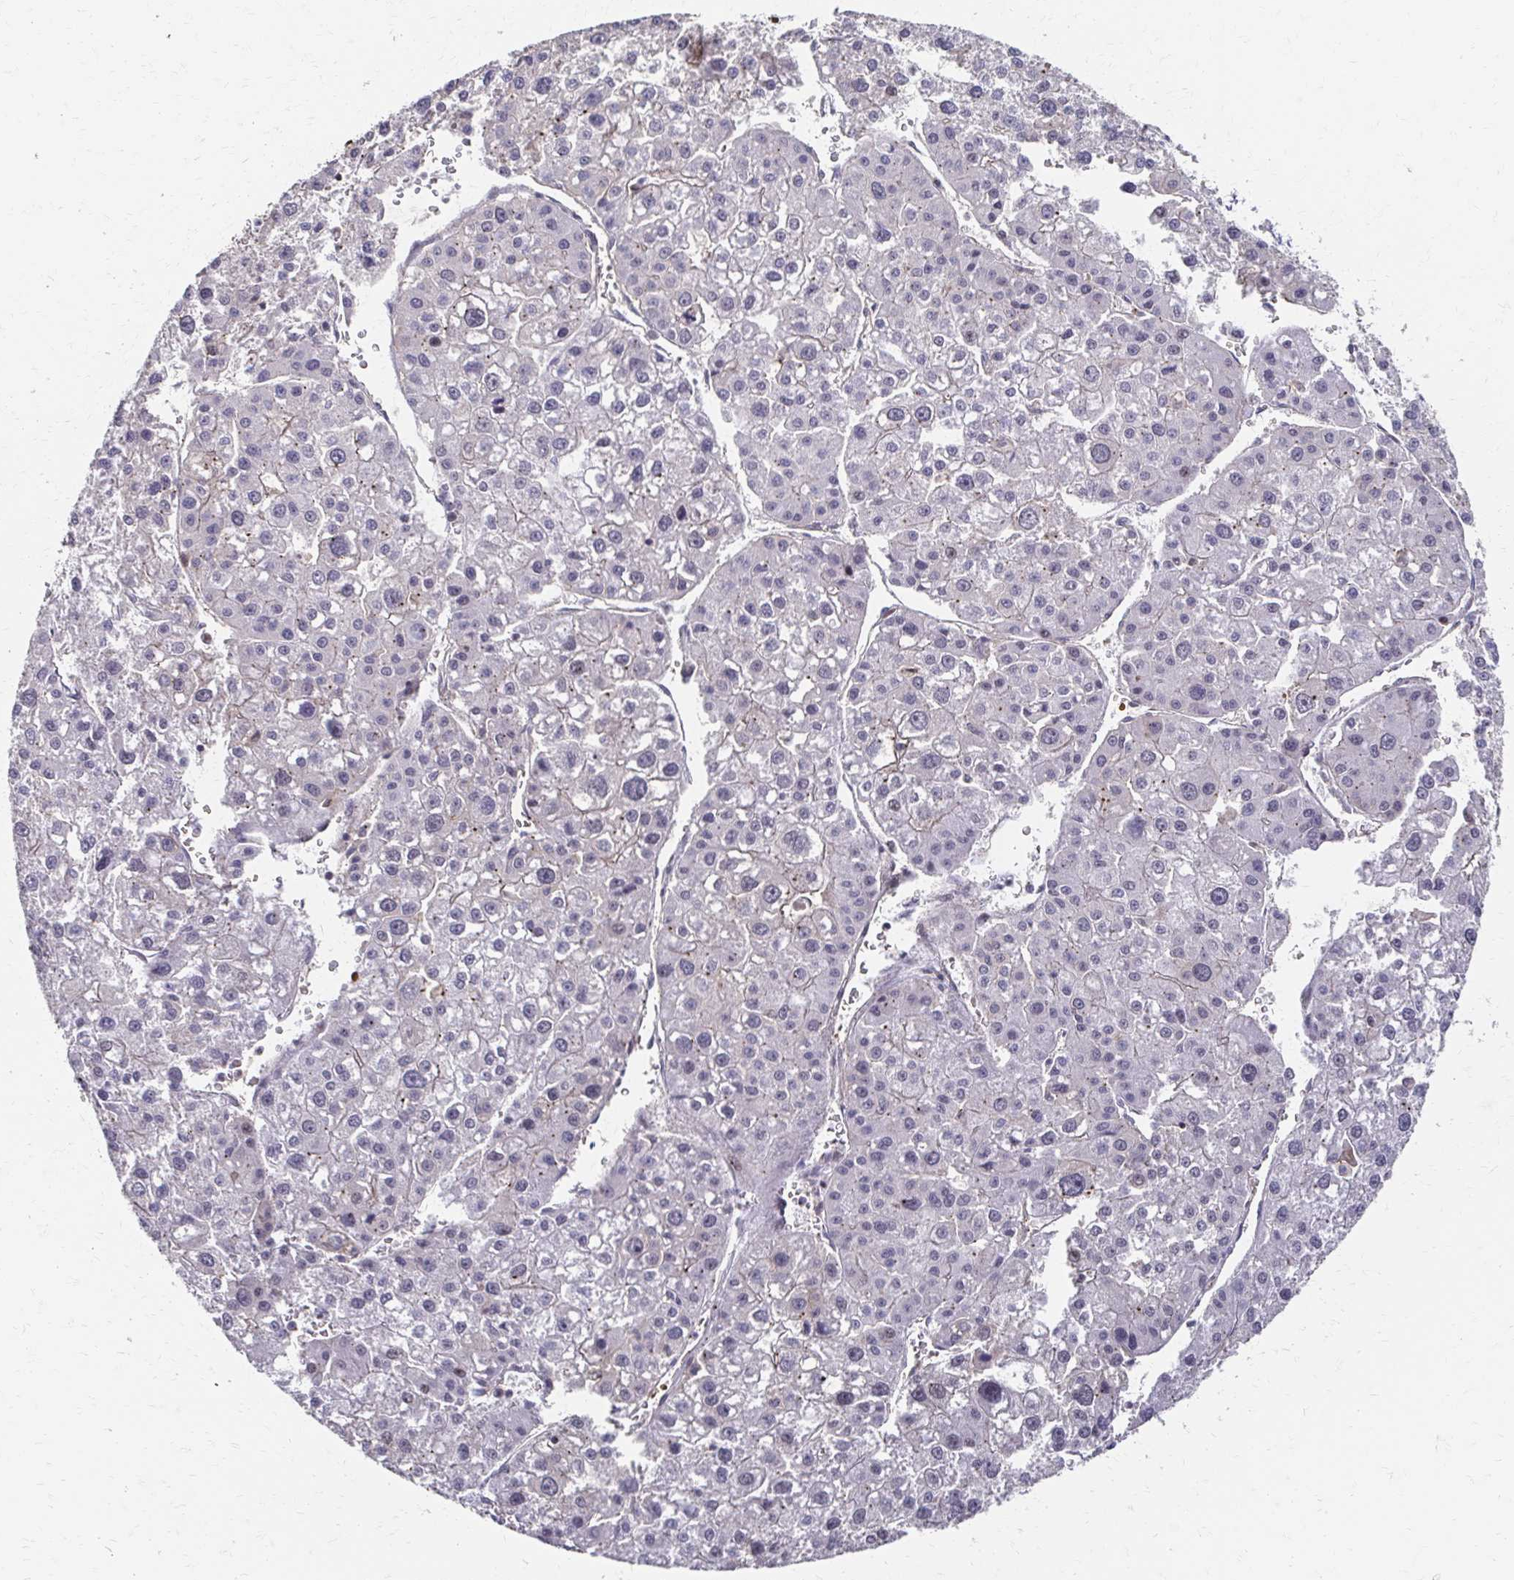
{"staining": {"intensity": "negative", "quantity": "none", "location": "none"}, "tissue": "liver cancer", "cell_type": "Tumor cells", "image_type": "cancer", "snomed": [{"axis": "morphology", "description": "Carcinoma, Hepatocellular, NOS"}, {"axis": "topography", "description": "Liver"}], "caption": "The image displays no staining of tumor cells in liver cancer (hepatocellular carcinoma).", "gene": "SKA2", "patient": {"sex": "male", "age": 73}}